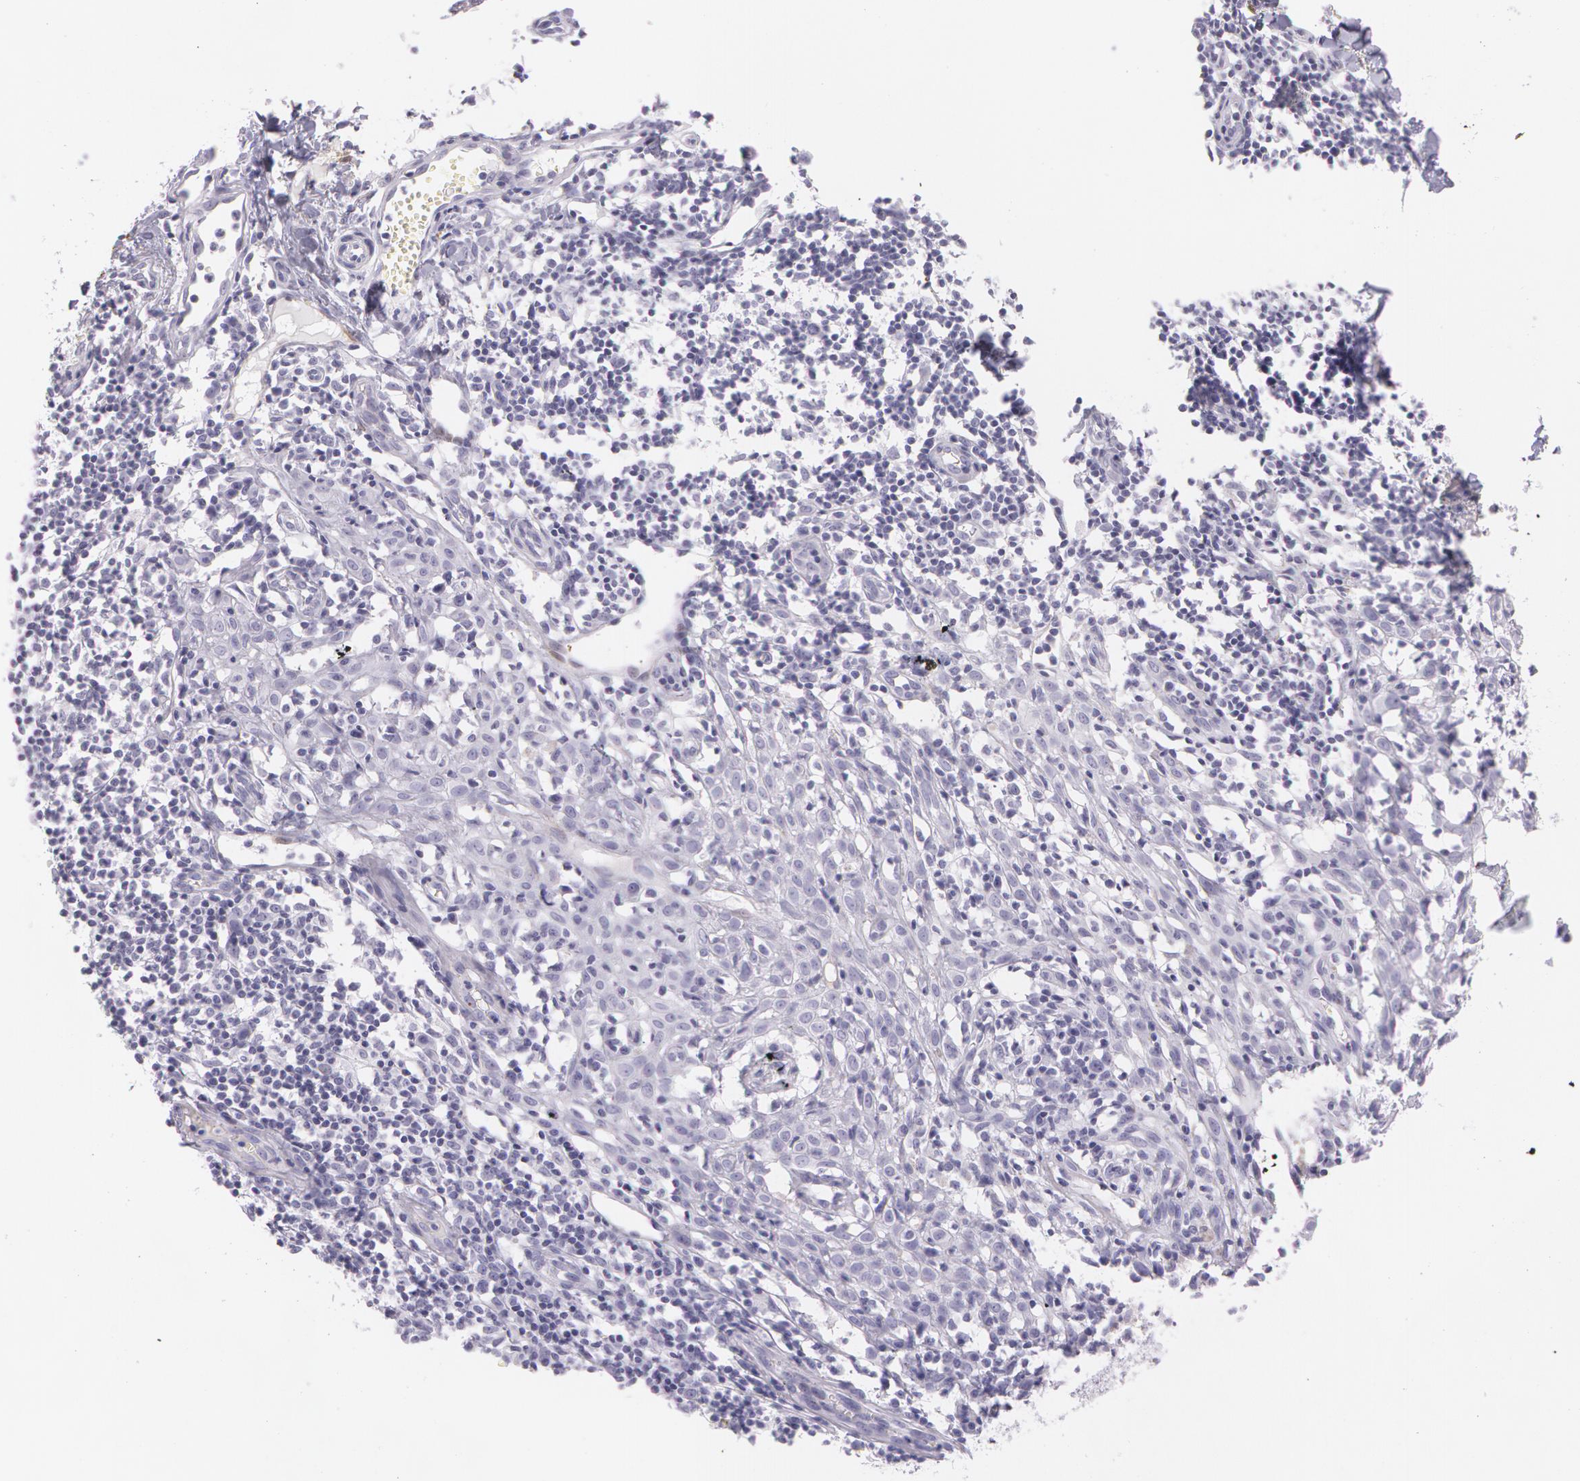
{"staining": {"intensity": "negative", "quantity": "none", "location": "none"}, "tissue": "melanoma", "cell_type": "Tumor cells", "image_type": "cancer", "snomed": [{"axis": "morphology", "description": "Malignant melanoma, NOS"}, {"axis": "topography", "description": "Skin"}], "caption": "This is an immunohistochemistry (IHC) photomicrograph of human melanoma. There is no expression in tumor cells.", "gene": "SNCG", "patient": {"sex": "female", "age": 52}}